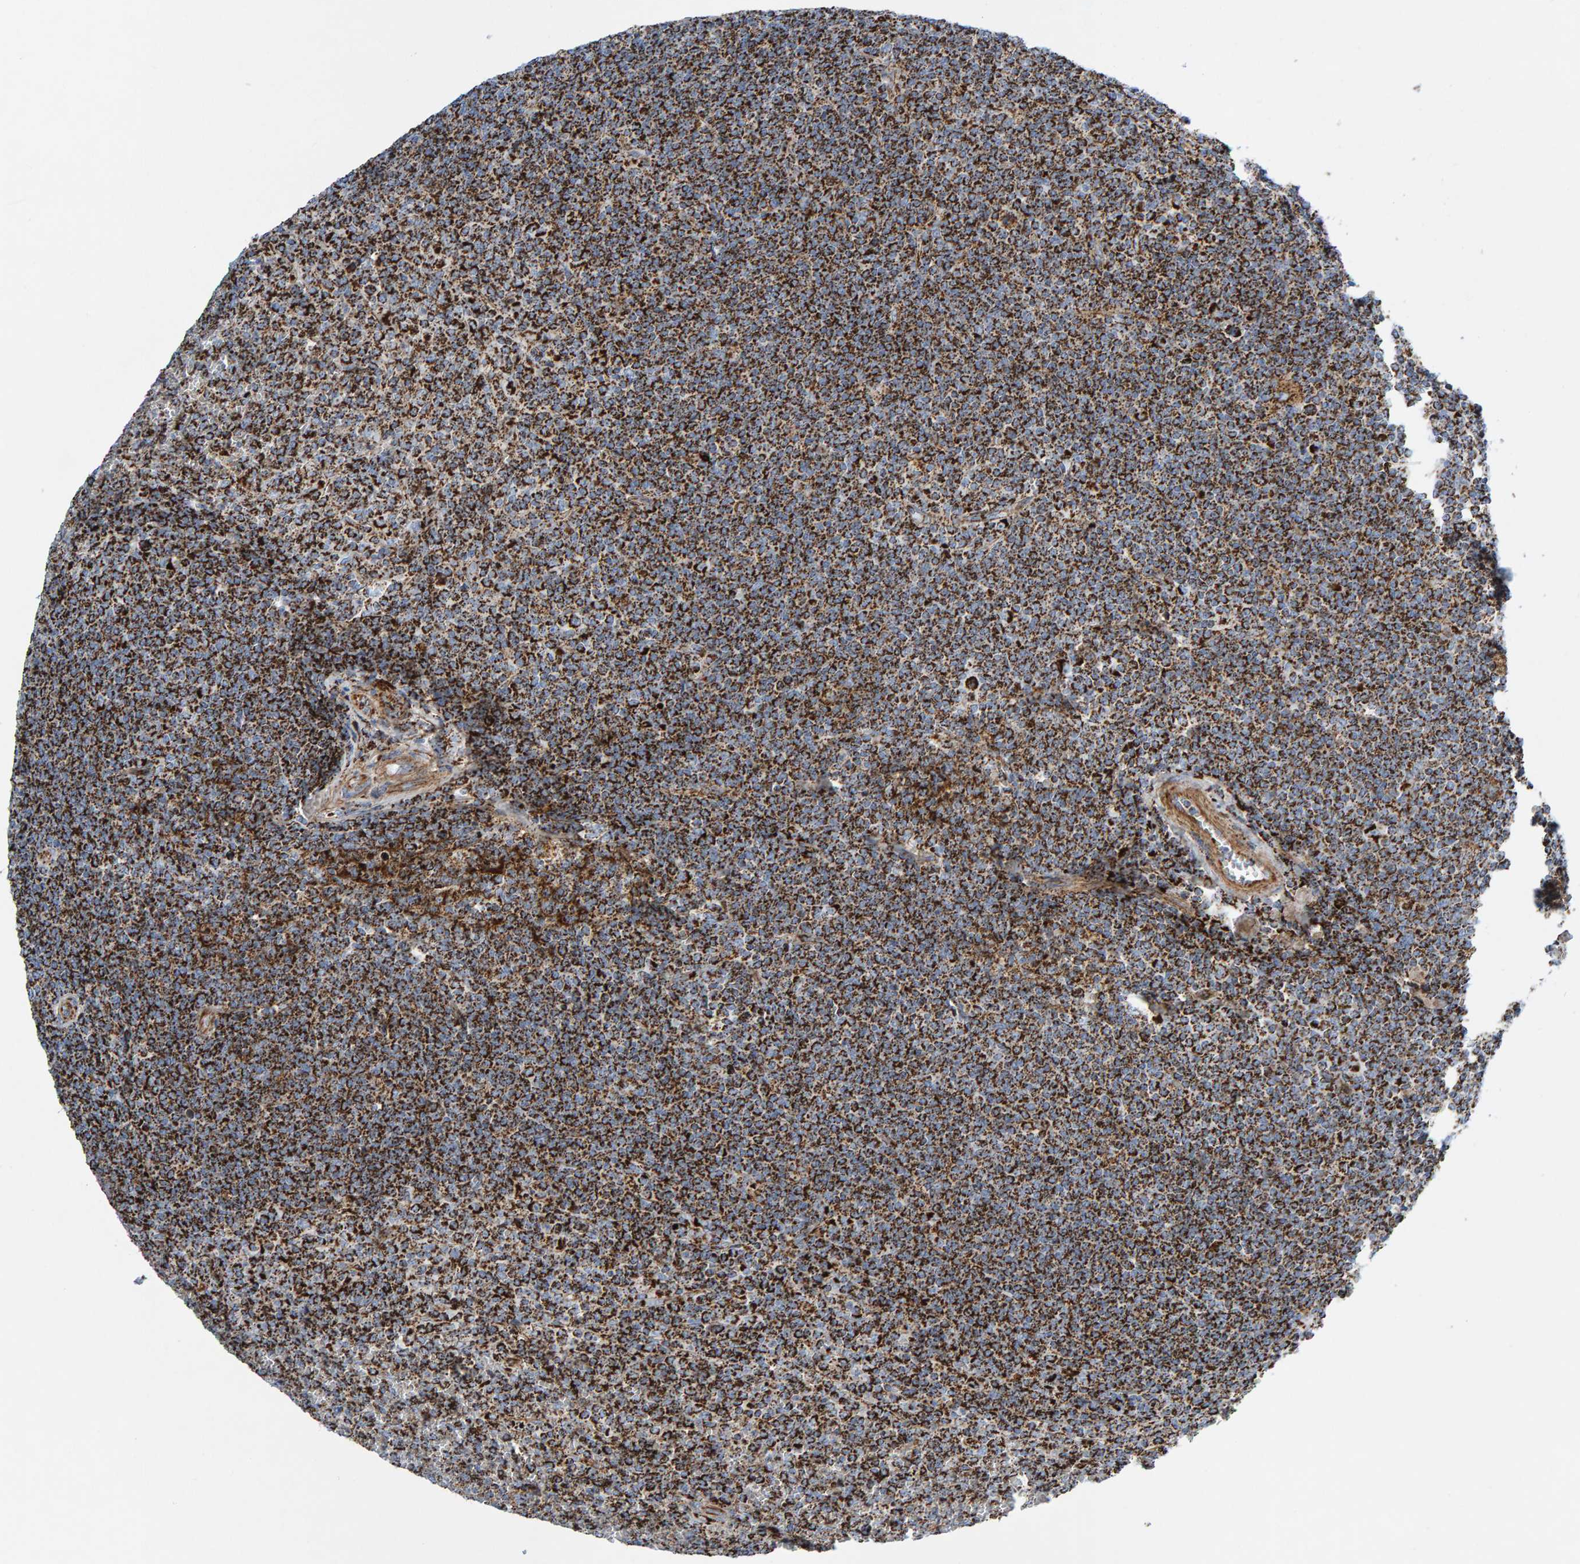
{"staining": {"intensity": "strong", "quantity": ">75%", "location": "cytoplasmic/membranous"}, "tissue": "lymphoma", "cell_type": "Tumor cells", "image_type": "cancer", "snomed": [{"axis": "morphology", "description": "Malignant lymphoma, non-Hodgkin's type, Low grade"}, {"axis": "topography", "description": "Spleen"}], "caption": "An image showing strong cytoplasmic/membranous expression in about >75% of tumor cells in low-grade malignant lymphoma, non-Hodgkin's type, as visualized by brown immunohistochemical staining.", "gene": "GGTA1", "patient": {"sex": "female", "age": 19}}